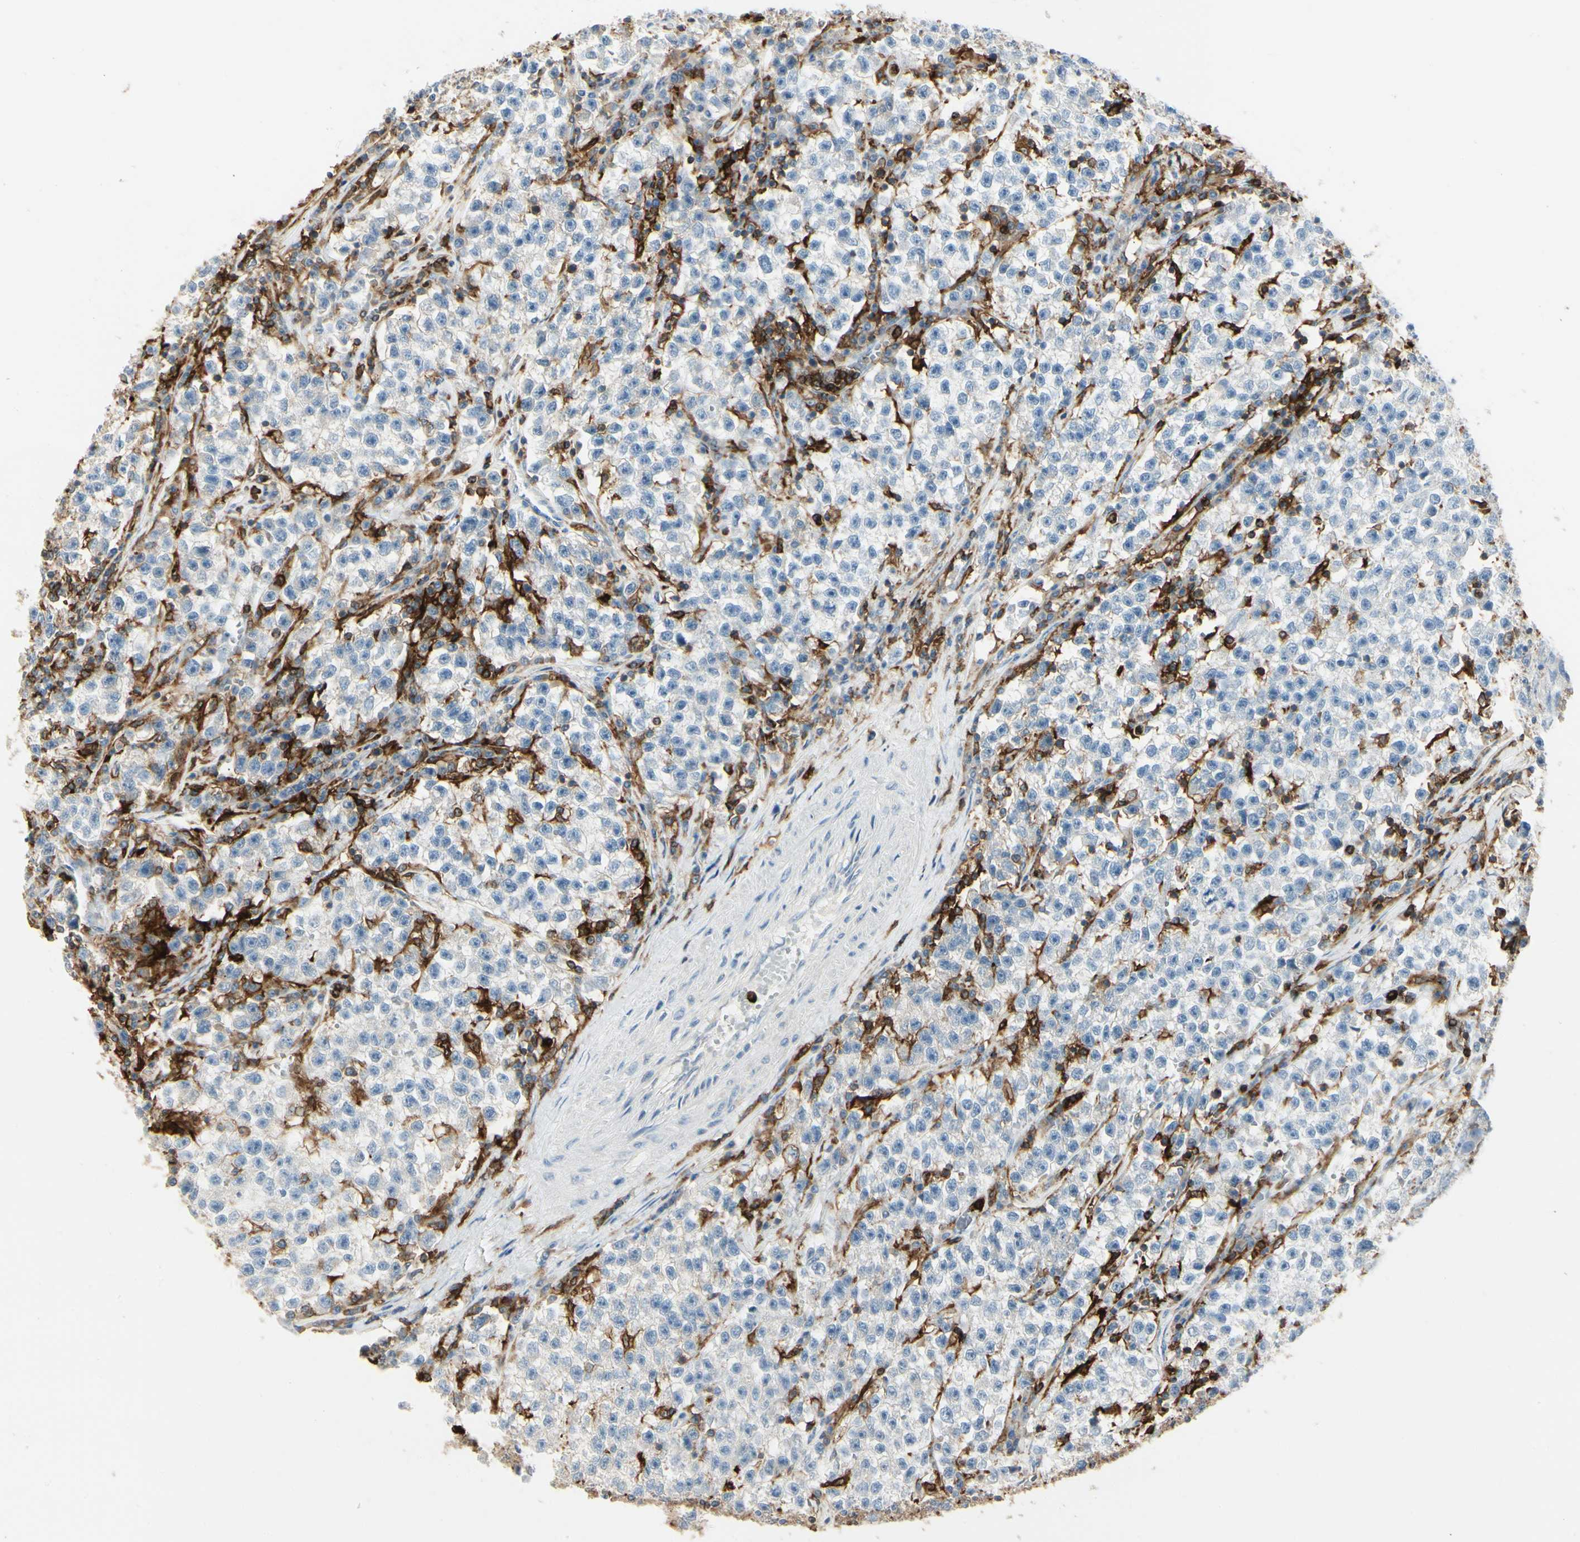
{"staining": {"intensity": "negative", "quantity": "none", "location": "none"}, "tissue": "testis cancer", "cell_type": "Tumor cells", "image_type": "cancer", "snomed": [{"axis": "morphology", "description": "Seminoma, NOS"}, {"axis": "topography", "description": "Testis"}], "caption": "Tumor cells are negative for brown protein staining in testis seminoma.", "gene": "ITGB2", "patient": {"sex": "male", "age": 22}}